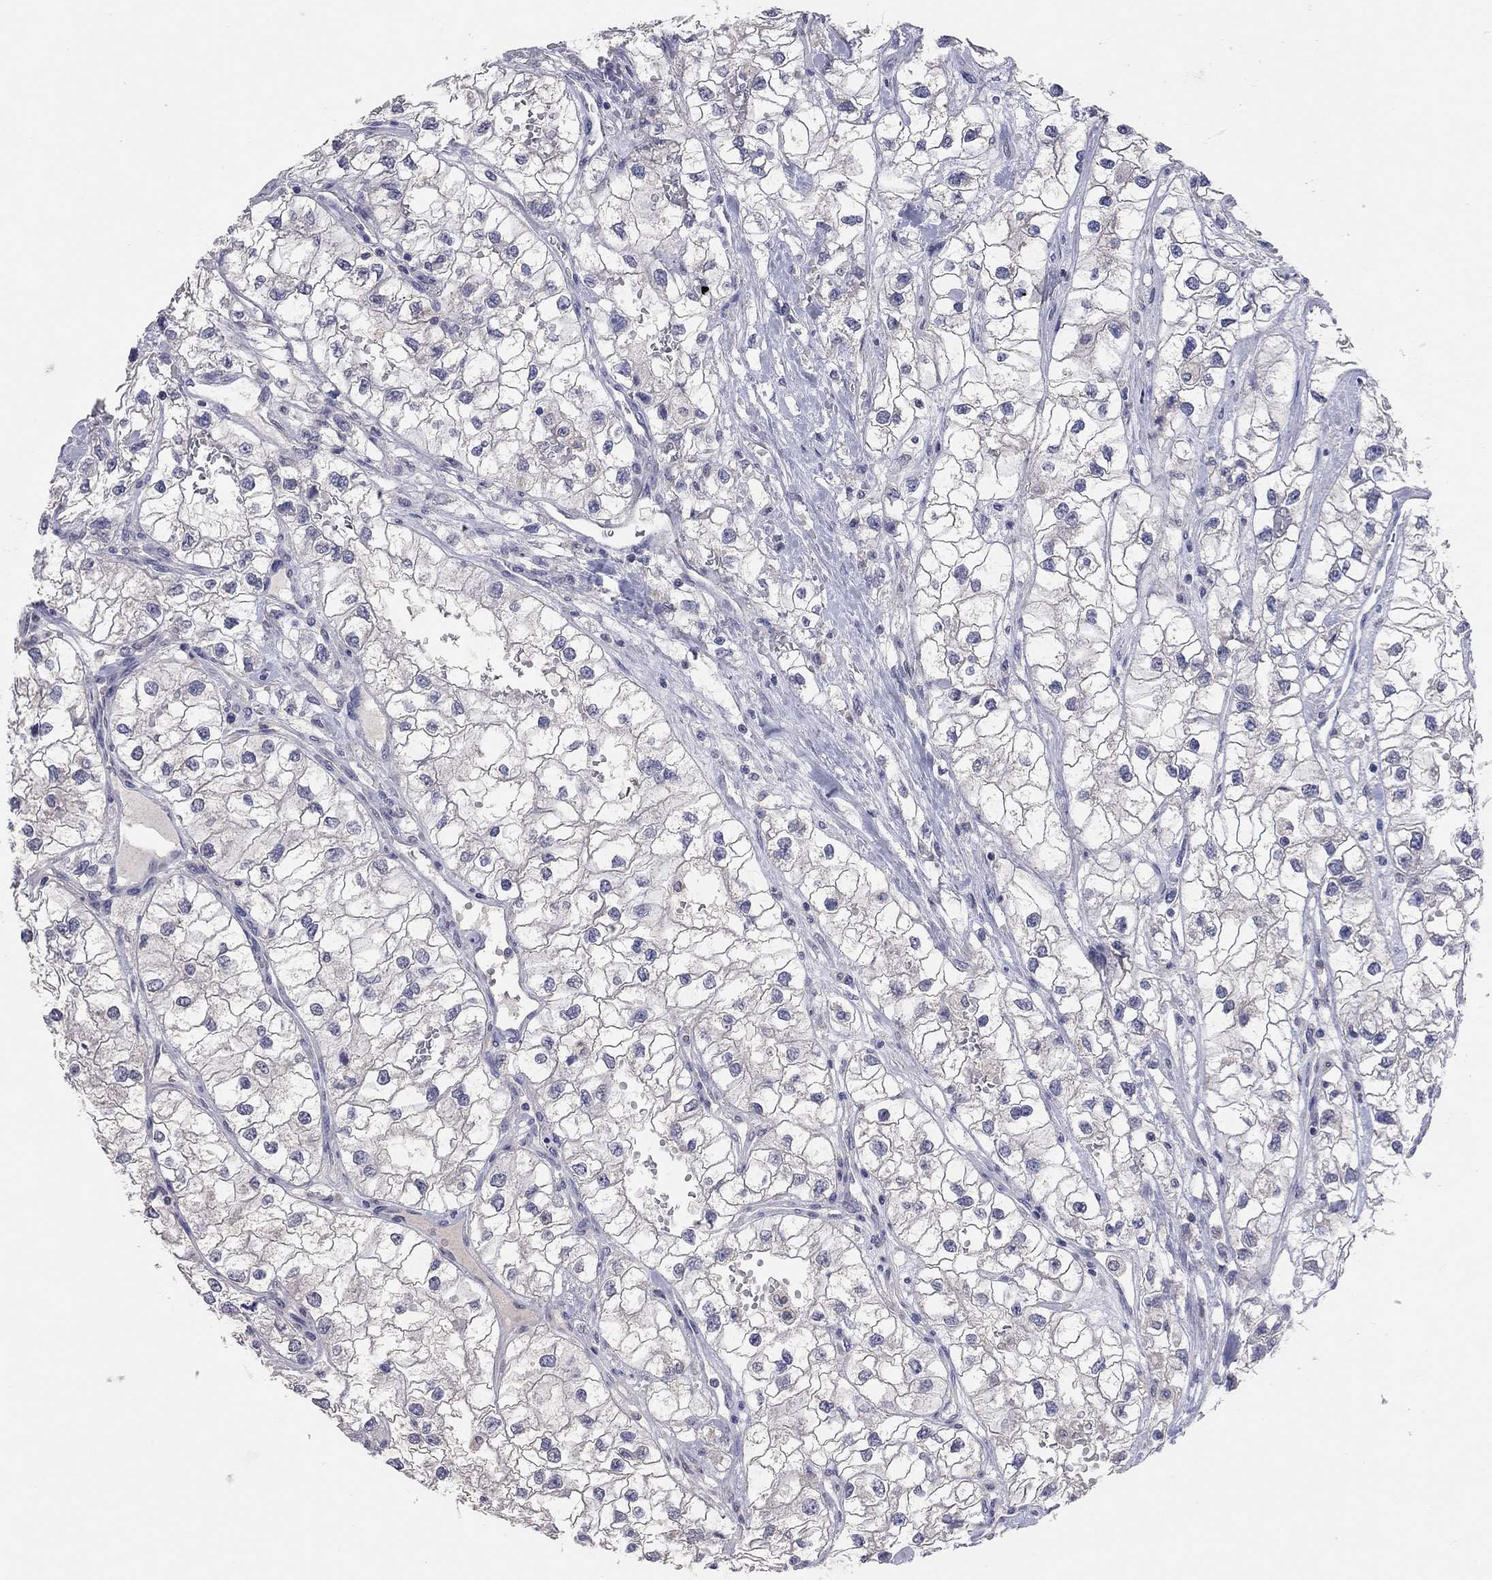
{"staining": {"intensity": "negative", "quantity": "none", "location": "none"}, "tissue": "renal cancer", "cell_type": "Tumor cells", "image_type": "cancer", "snomed": [{"axis": "morphology", "description": "Adenocarcinoma, NOS"}, {"axis": "topography", "description": "Kidney"}], "caption": "Adenocarcinoma (renal) stained for a protein using immunohistochemistry demonstrates no positivity tumor cells.", "gene": "MMP13", "patient": {"sex": "male", "age": 59}}